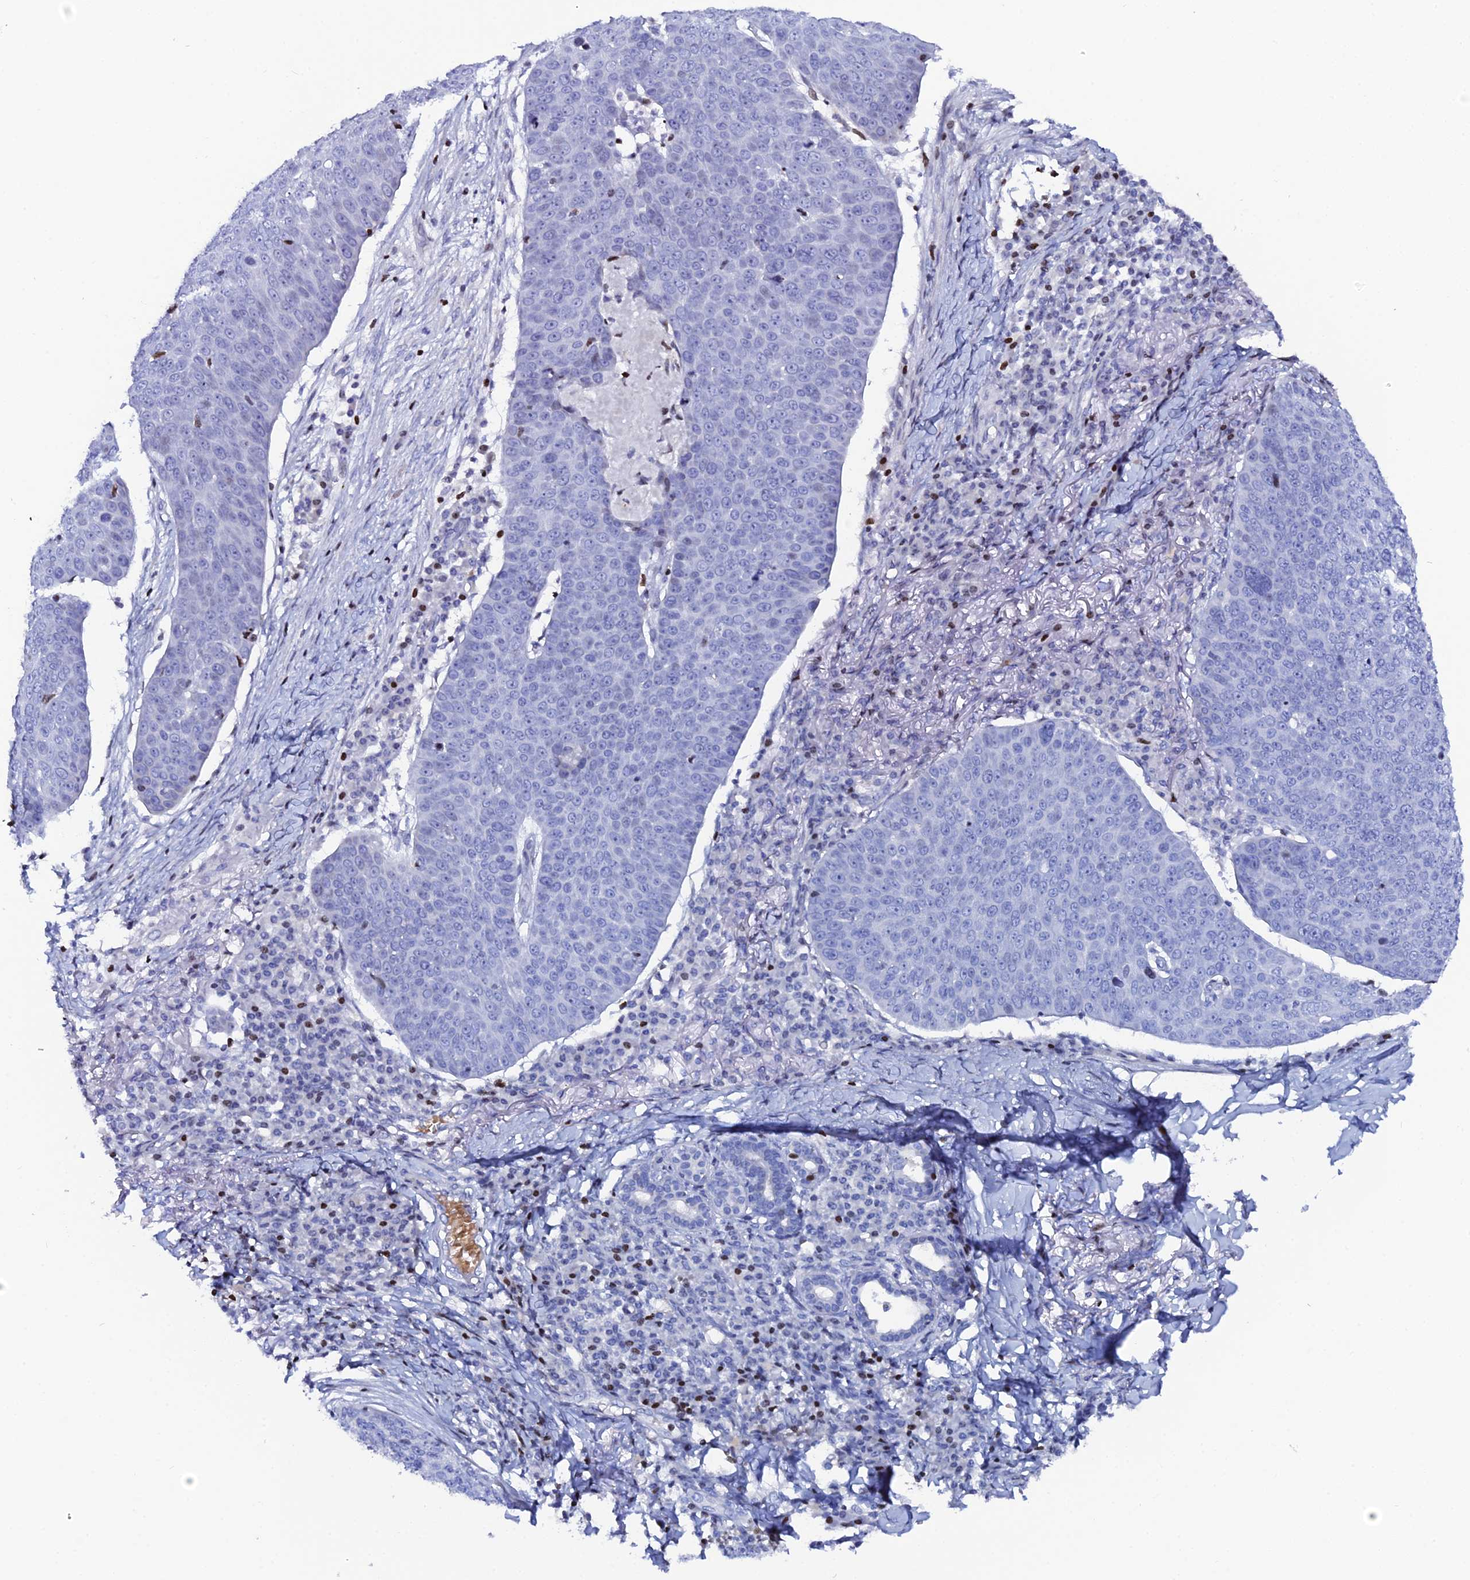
{"staining": {"intensity": "weak", "quantity": "<25%", "location": "nuclear"}, "tissue": "skin cancer", "cell_type": "Tumor cells", "image_type": "cancer", "snomed": [{"axis": "morphology", "description": "Squamous cell carcinoma, NOS"}, {"axis": "topography", "description": "Skin"}], "caption": "Skin cancer was stained to show a protein in brown. There is no significant expression in tumor cells.", "gene": "MYNN", "patient": {"sex": "male", "age": 71}}